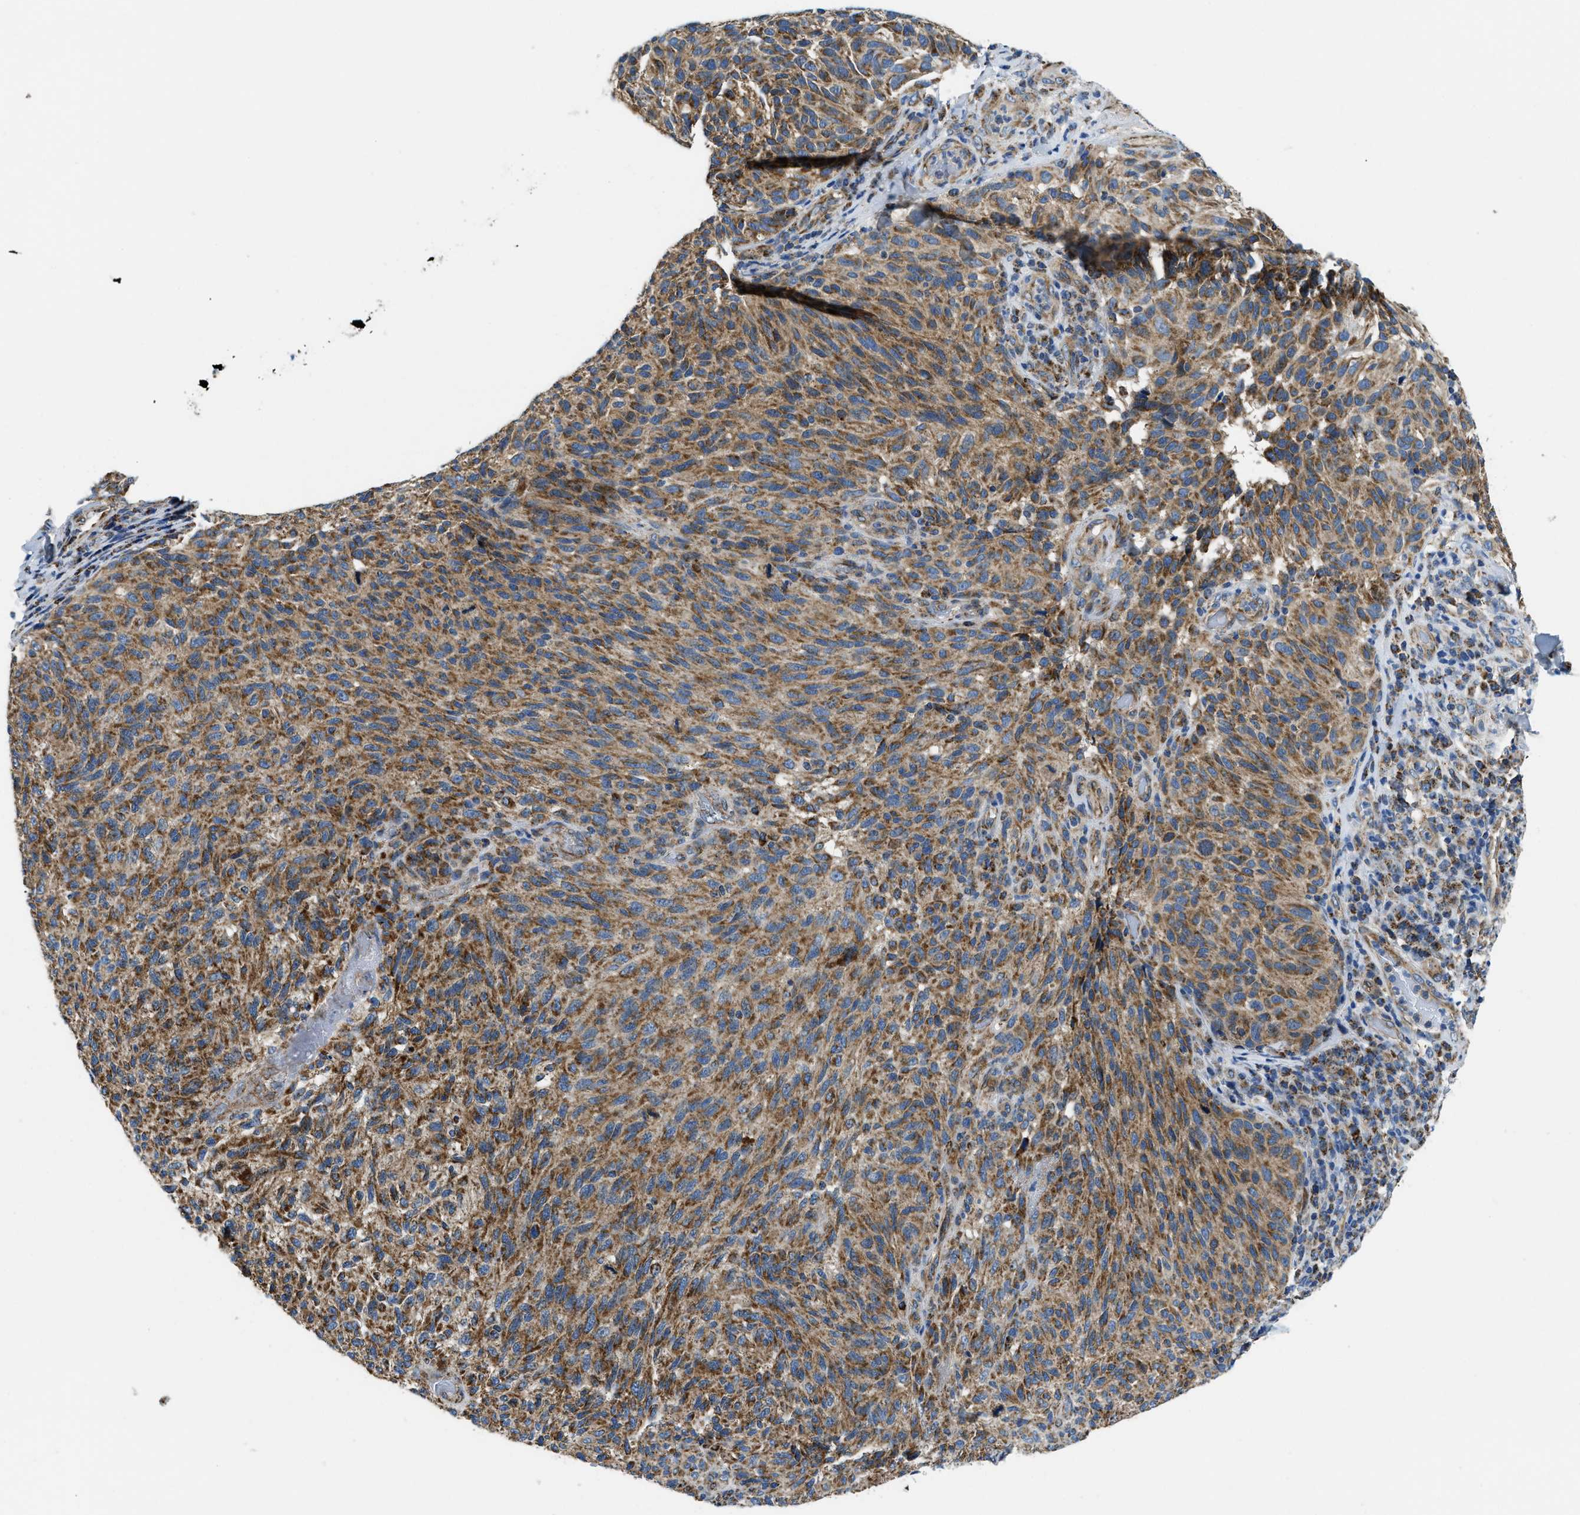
{"staining": {"intensity": "moderate", "quantity": ">75%", "location": "cytoplasmic/membranous"}, "tissue": "melanoma", "cell_type": "Tumor cells", "image_type": "cancer", "snomed": [{"axis": "morphology", "description": "Malignant melanoma, NOS"}, {"axis": "topography", "description": "Skin"}], "caption": "Malignant melanoma stained with a brown dye reveals moderate cytoplasmic/membranous positive positivity in approximately >75% of tumor cells.", "gene": "STK33", "patient": {"sex": "female", "age": 73}}